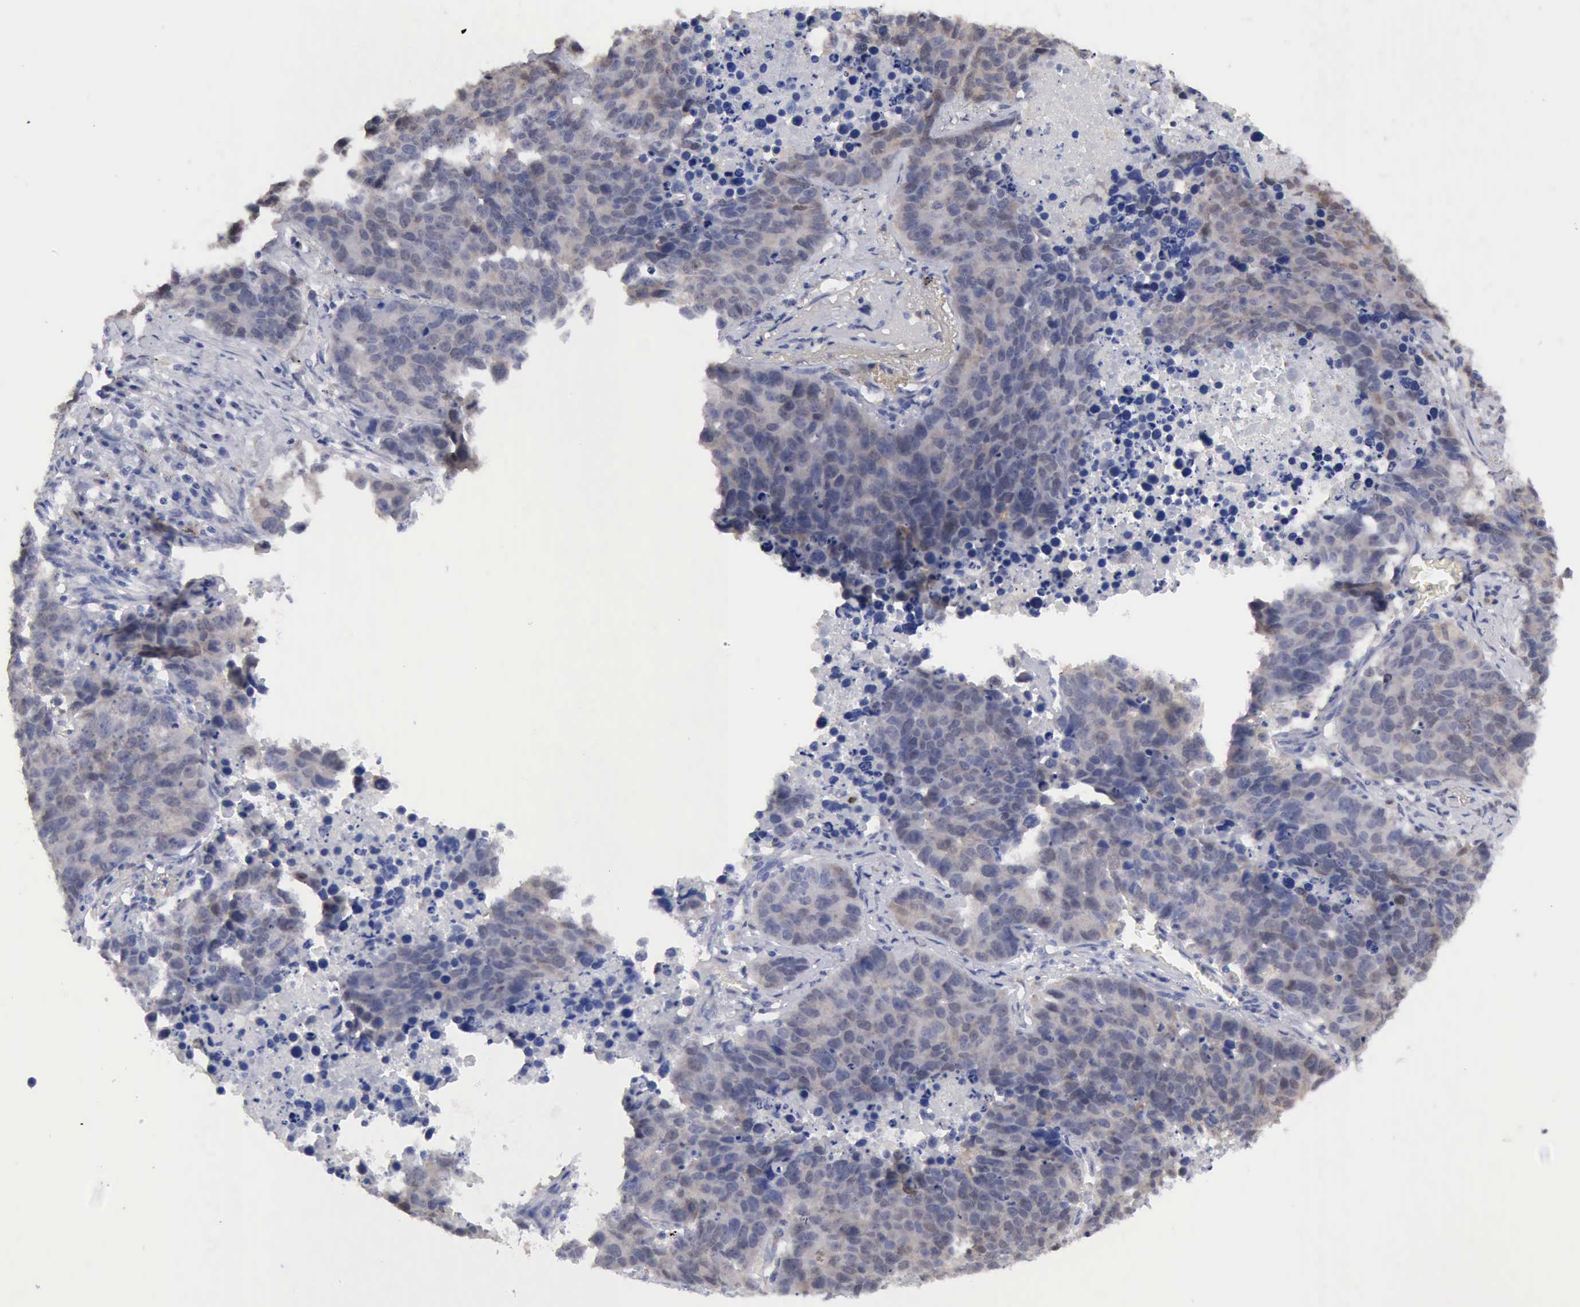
{"staining": {"intensity": "weak", "quantity": ">75%", "location": "cytoplasmic/membranous"}, "tissue": "lung cancer", "cell_type": "Tumor cells", "image_type": "cancer", "snomed": [{"axis": "morphology", "description": "Carcinoid, malignant, NOS"}, {"axis": "topography", "description": "Lung"}], "caption": "Immunohistochemical staining of lung cancer exhibits low levels of weak cytoplasmic/membranous expression in about >75% of tumor cells.", "gene": "PTGR2", "patient": {"sex": "male", "age": 60}}